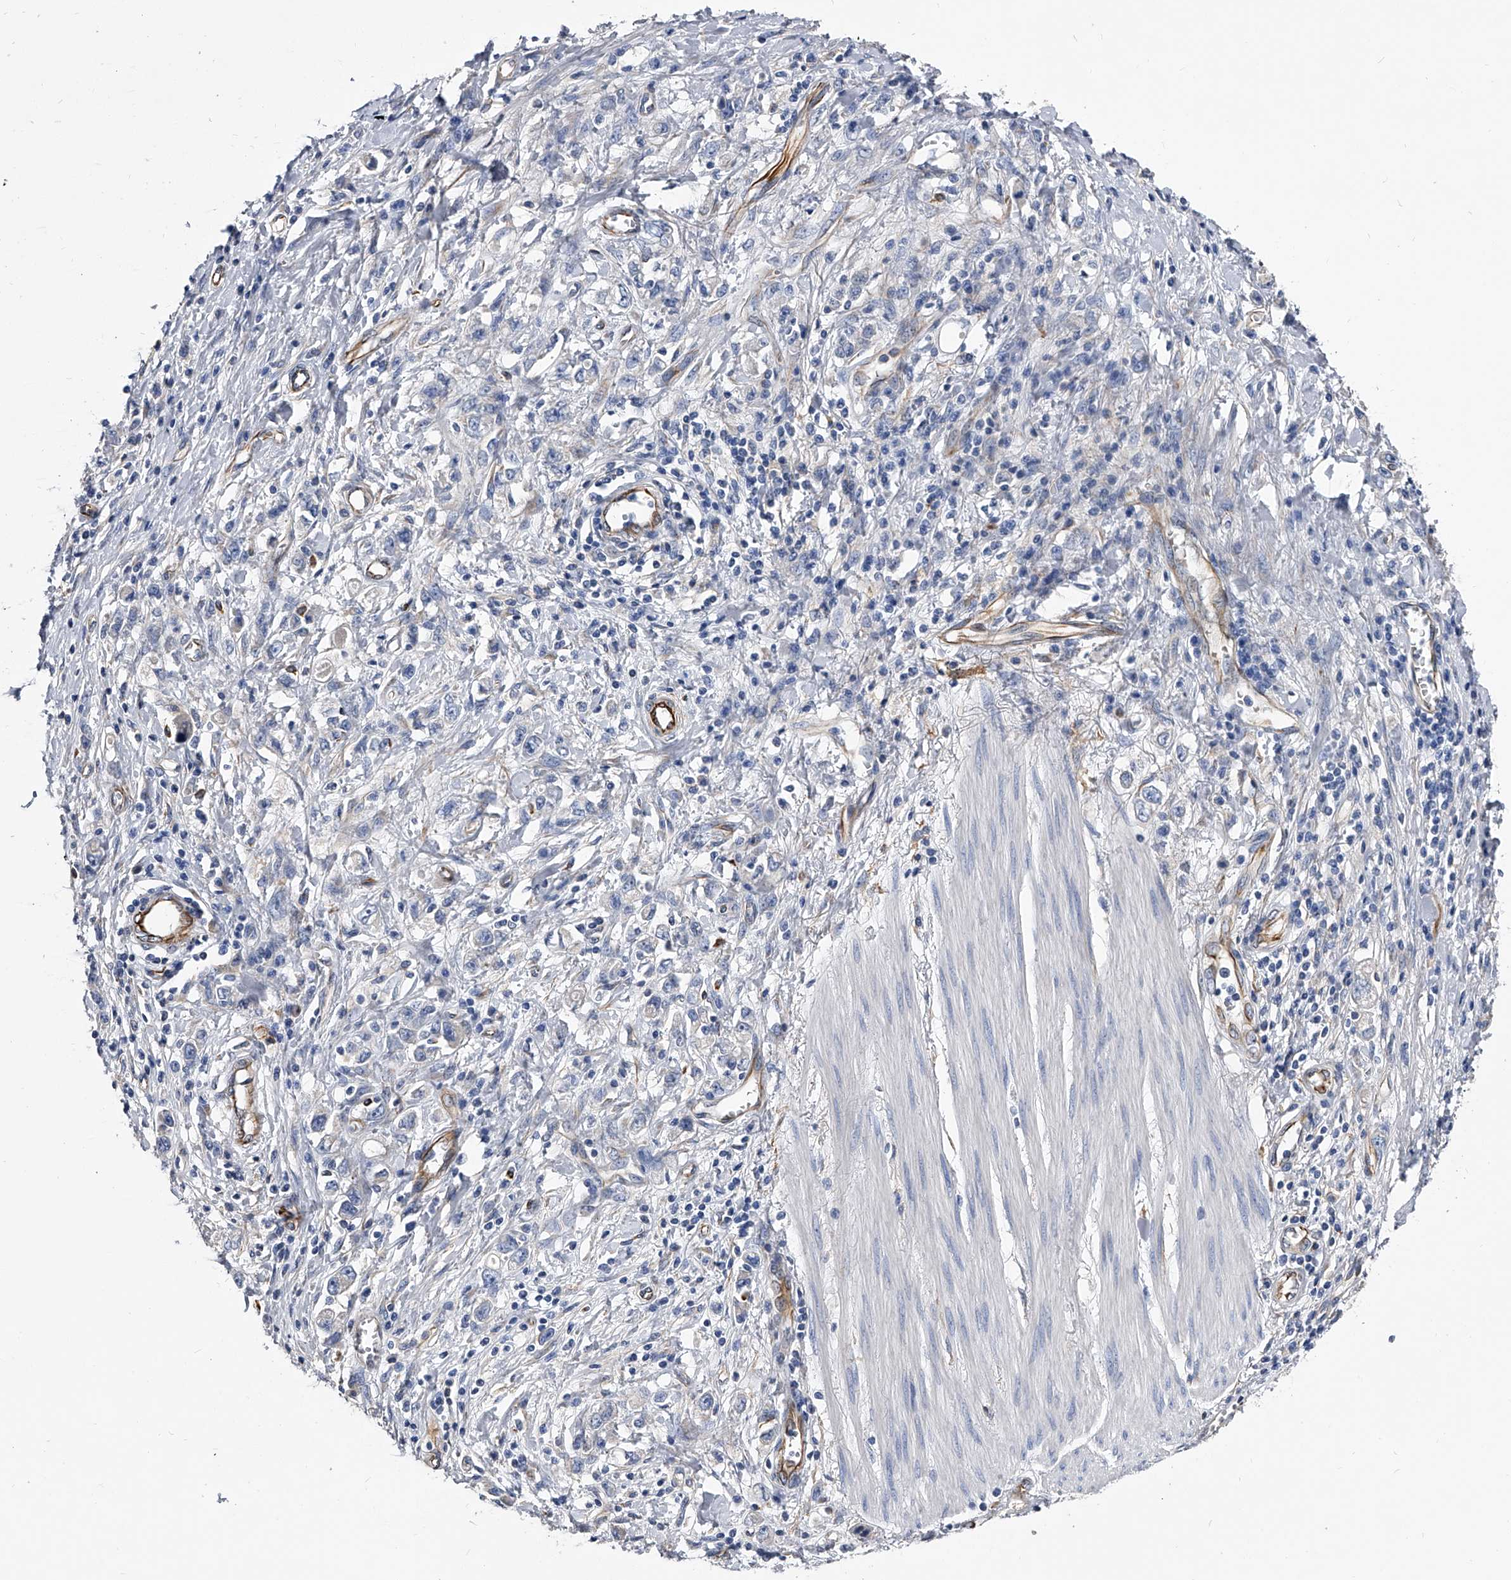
{"staining": {"intensity": "negative", "quantity": "none", "location": "none"}, "tissue": "stomach cancer", "cell_type": "Tumor cells", "image_type": "cancer", "snomed": [{"axis": "morphology", "description": "Adenocarcinoma, NOS"}, {"axis": "topography", "description": "Stomach"}], "caption": "A photomicrograph of adenocarcinoma (stomach) stained for a protein displays no brown staining in tumor cells. Nuclei are stained in blue.", "gene": "EFCAB7", "patient": {"sex": "female", "age": 76}}